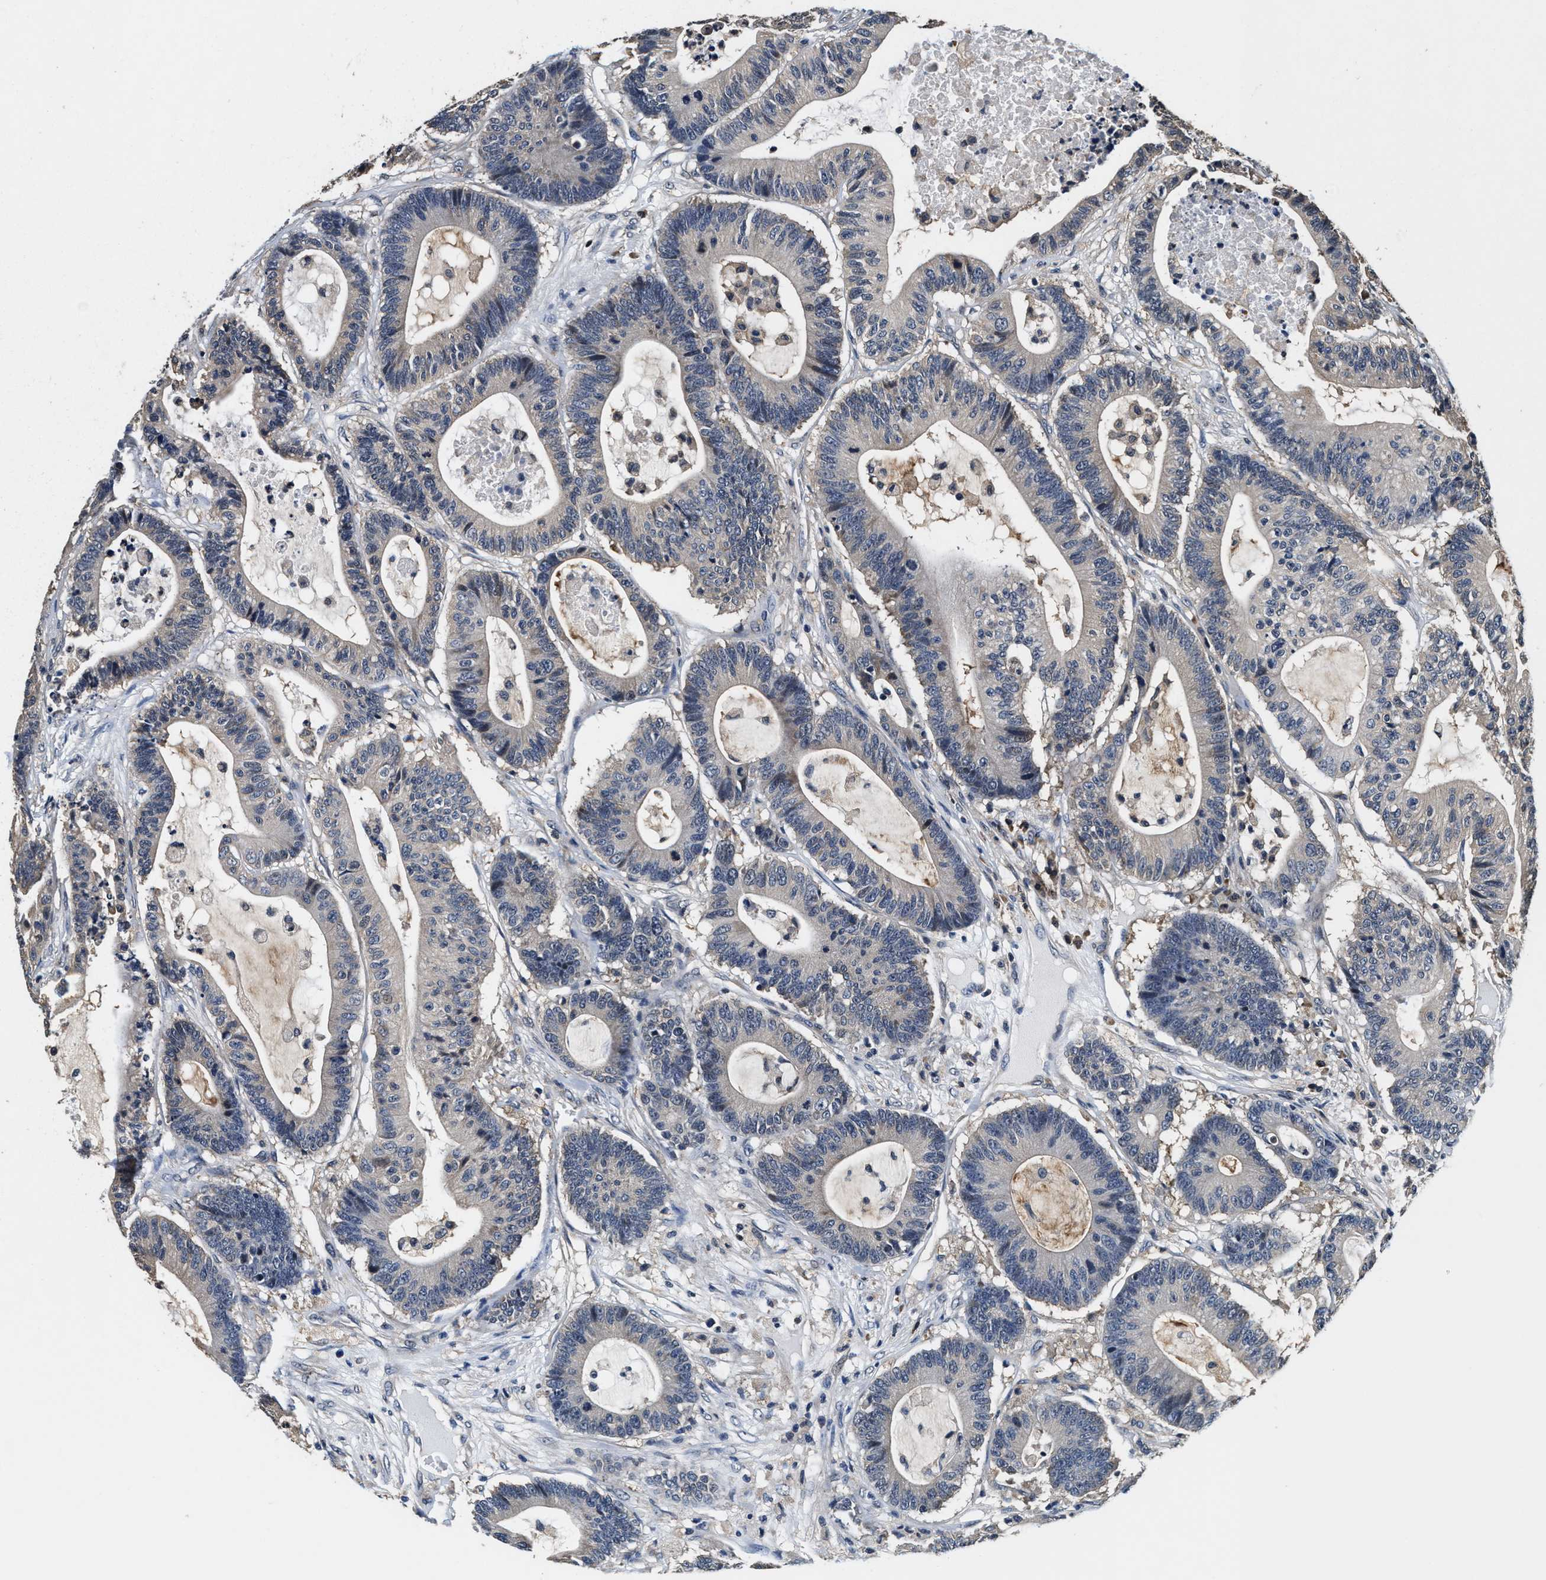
{"staining": {"intensity": "negative", "quantity": "none", "location": "none"}, "tissue": "colorectal cancer", "cell_type": "Tumor cells", "image_type": "cancer", "snomed": [{"axis": "morphology", "description": "Adenocarcinoma, NOS"}, {"axis": "topography", "description": "Colon"}], "caption": "This is a image of immunohistochemistry staining of colorectal adenocarcinoma, which shows no staining in tumor cells.", "gene": "PHPT1", "patient": {"sex": "female", "age": 84}}